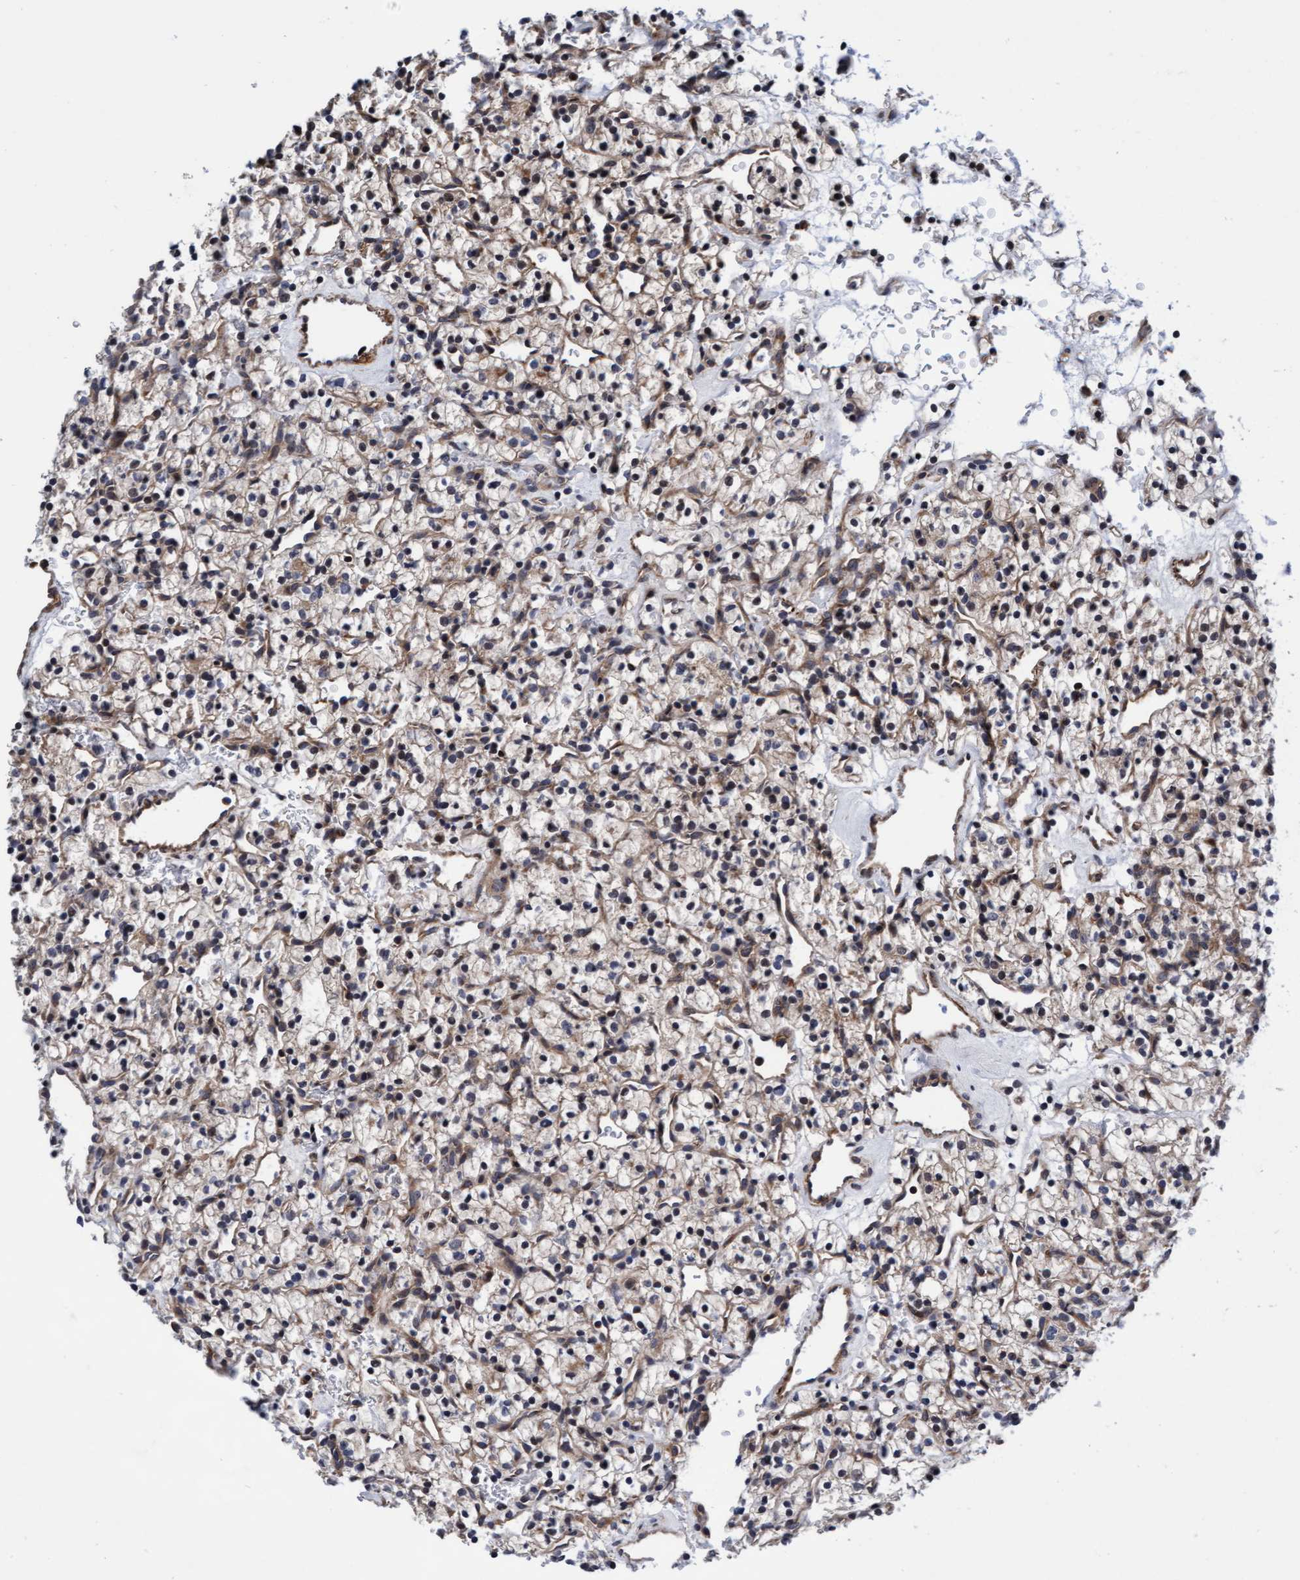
{"staining": {"intensity": "weak", "quantity": ">75%", "location": "cytoplasmic/membranous"}, "tissue": "renal cancer", "cell_type": "Tumor cells", "image_type": "cancer", "snomed": [{"axis": "morphology", "description": "Adenocarcinoma, NOS"}, {"axis": "topography", "description": "Kidney"}], "caption": "Renal cancer (adenocarcinoma) stained with DAB IHC exhibits low levels of weak cytoplasmic/membranous expression in about >75% of tumor cells. Using DAB (brown) and hematoxylin (blue) stains, captured at high magnification using brightfield microscopy.", "gene": "EFCAB13", "patient": {"sex": "female", "age": 57}}